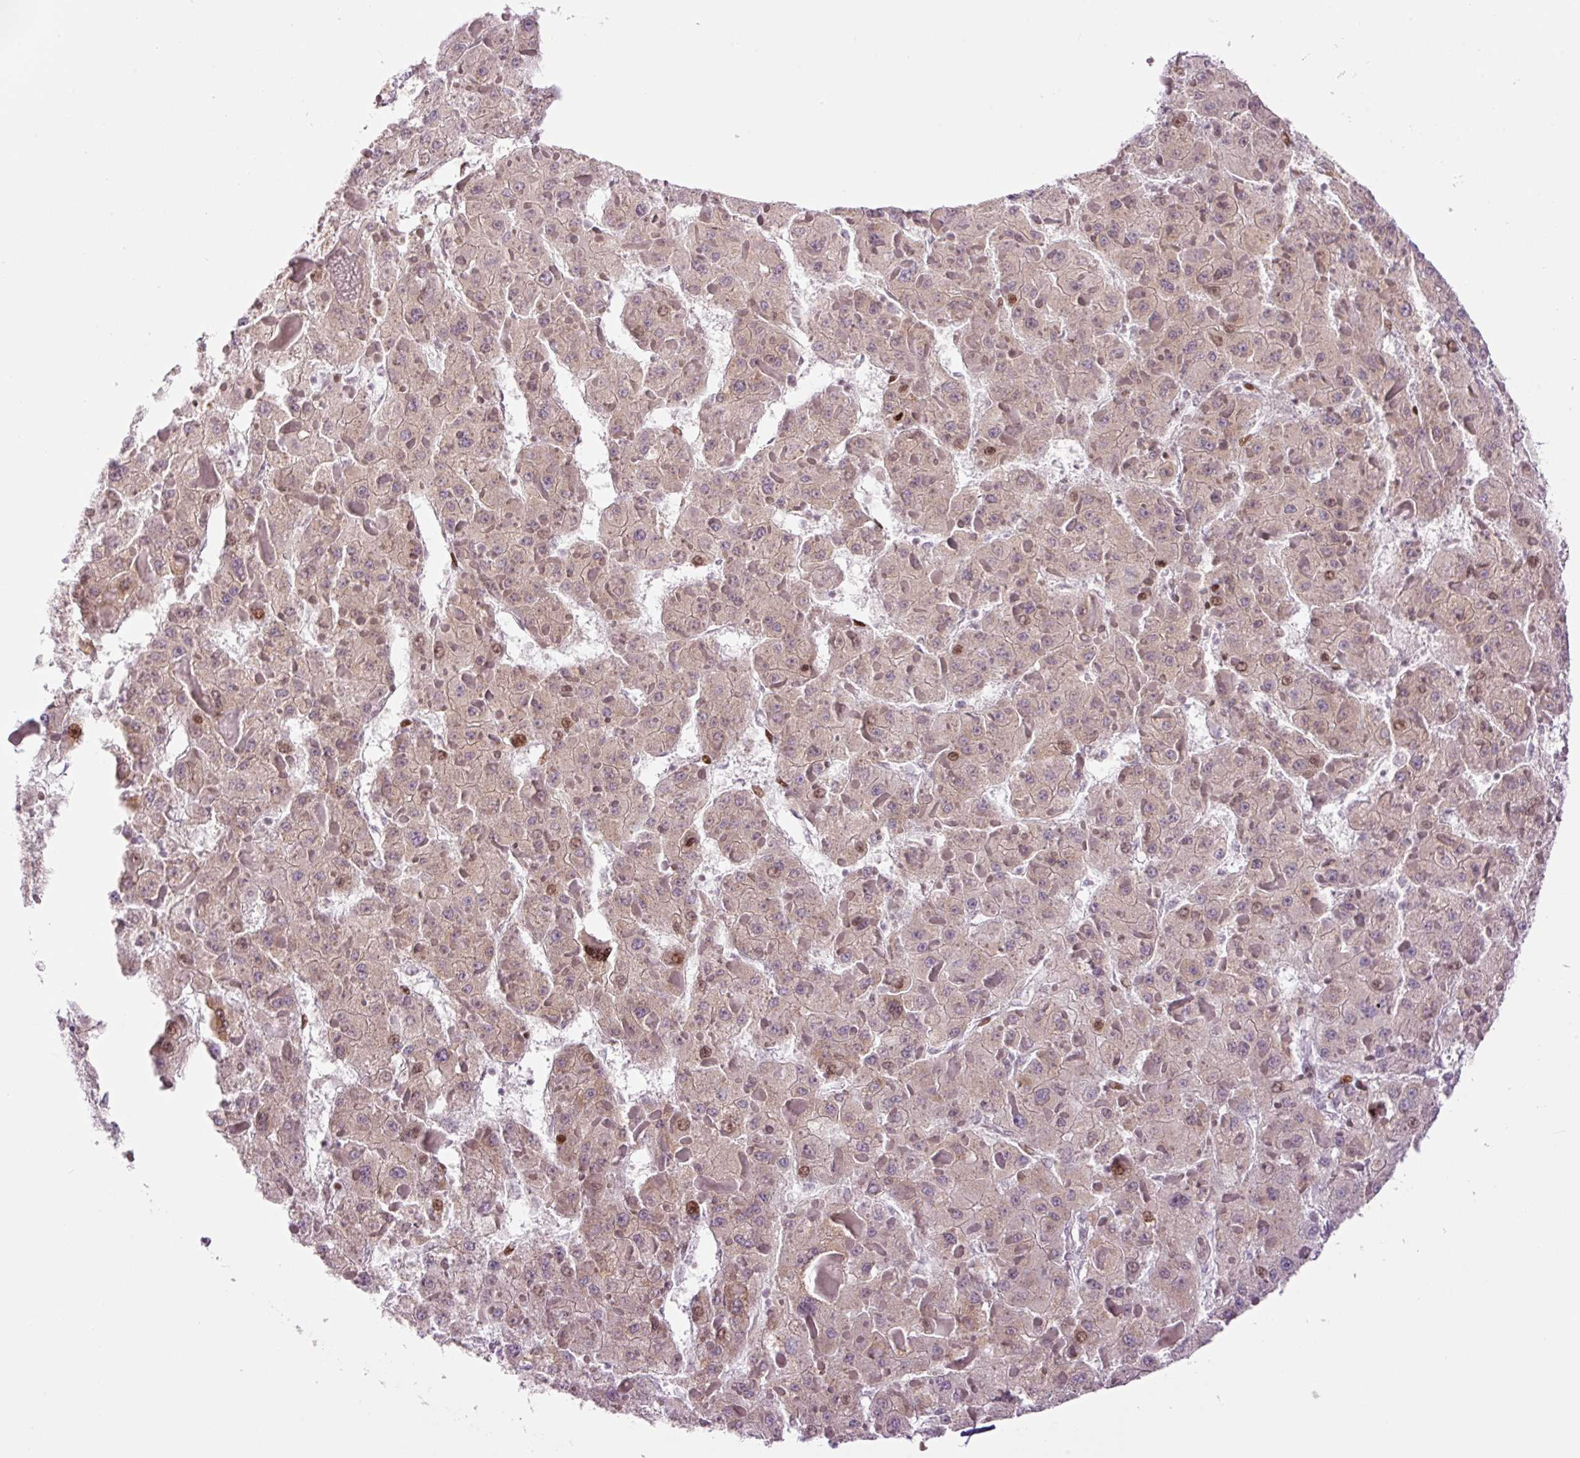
{"staining": {"intensity": "moderate", "quantity": "25%-75%", "location": "cytoplasmic/membranous,nuclear"}, "tissue": "liver cancer", "cell_type": "Tumor cells", "image_type": "cancer", "snomed": [{"axis": "morphology", "description": "Carcinoma, Hepatocellular, NOS"}, {"axis": "topography", "description": "Liver"}], "caption": "Human liver cancer stained for a protein (brown) shows moderate cytoplasmic/membranous and nuclear positive staining in approximately 25%-75% of tumor cells.", "gene": "TMEM177", "patient": {"sex": "female", "age": 73}}